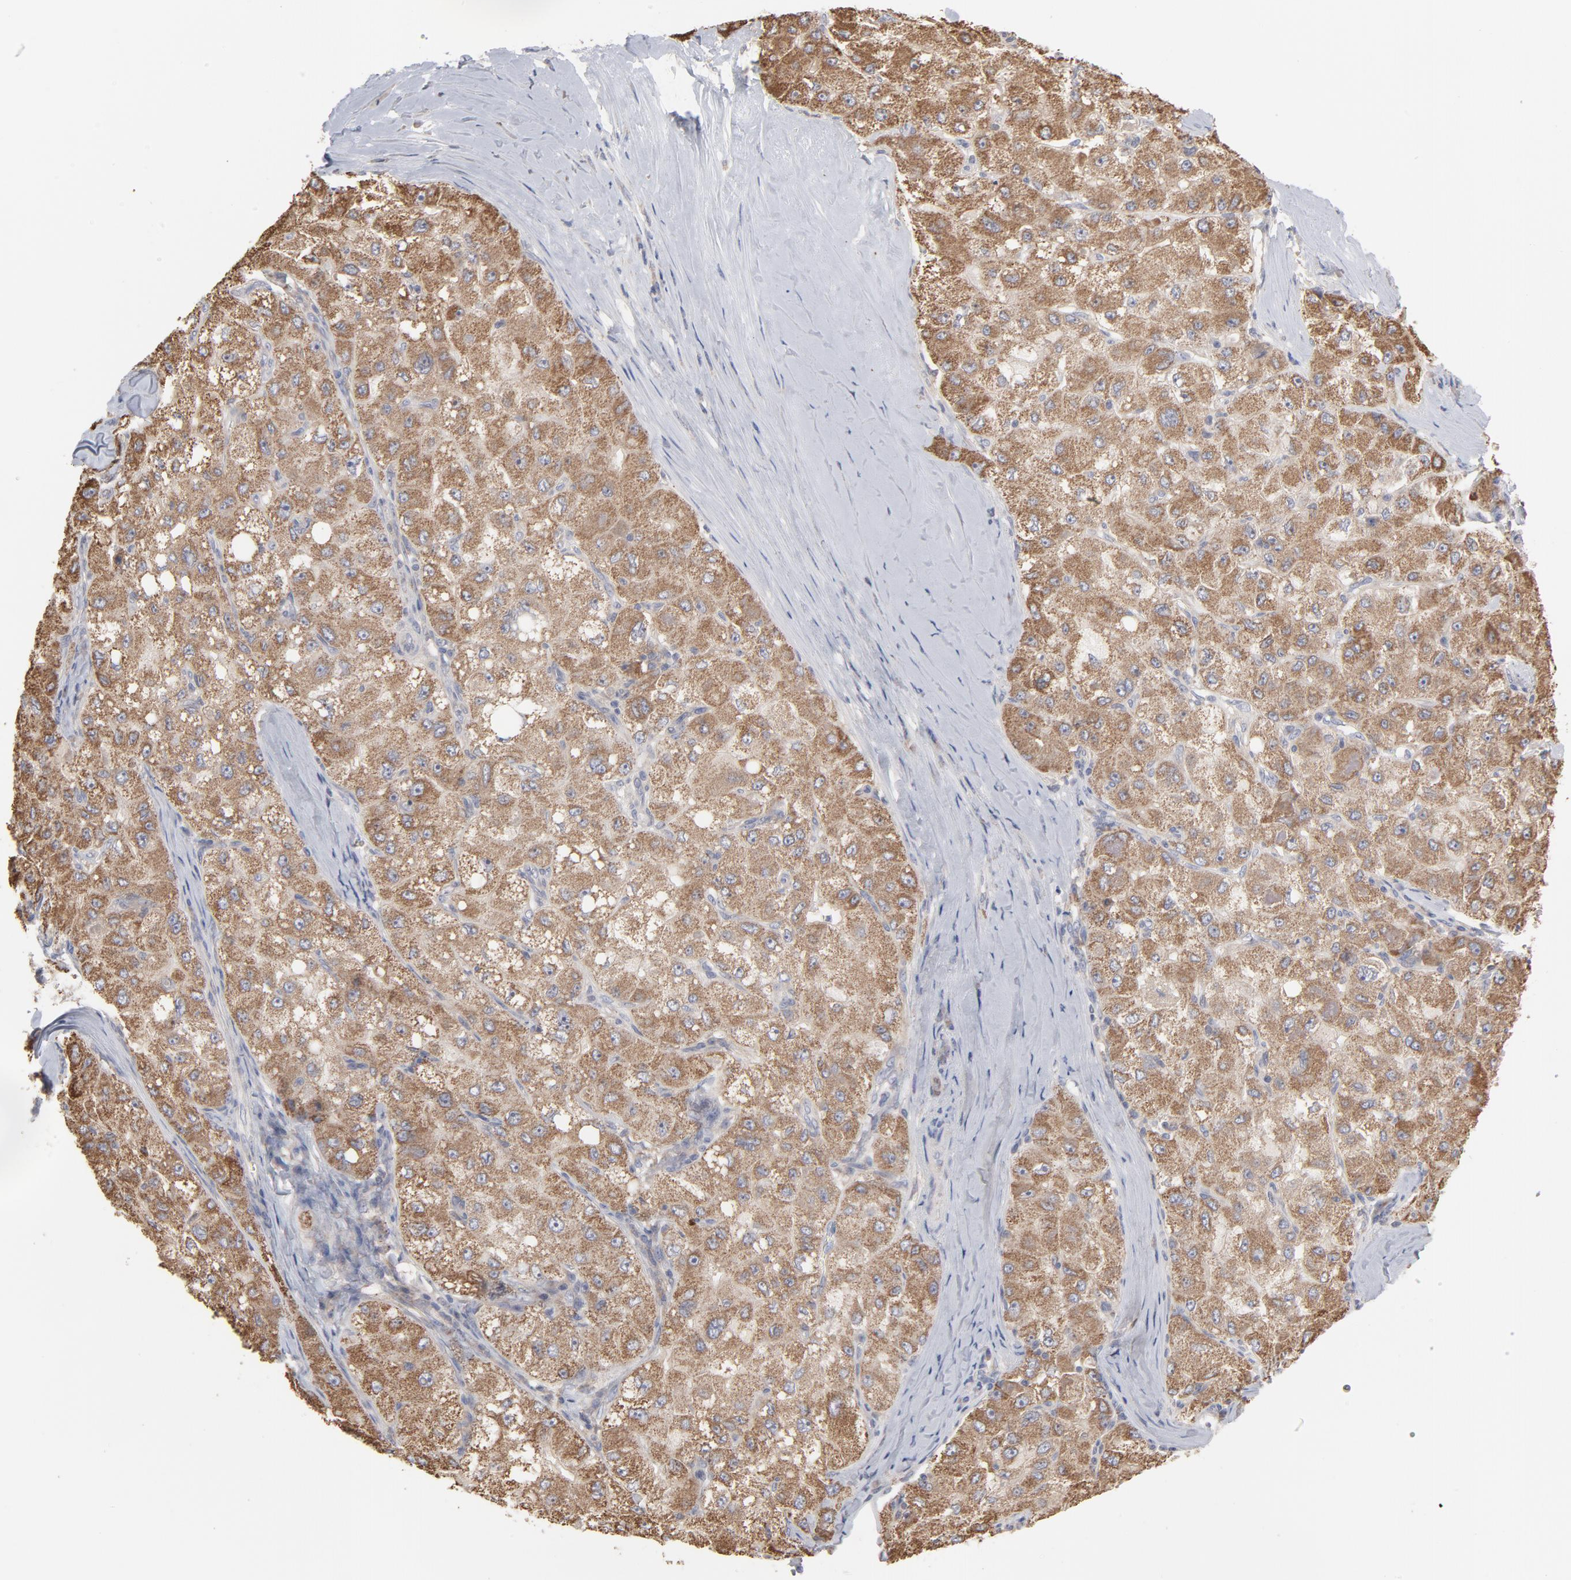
{"staining": {"intensity": "moderate", "quantity": ">75%", "location": "cytoplasmic/membranous"}, "tissue": "liver cancer", "cell_type": "Tumor cells", "image_type": "cancer", "snomed": [{"axis": "morphology", "description": "Carcinoma, Hepatocellular, NOS"}, {"axis": "topography", "description": "Liver"}], "caption": "Liver cancer (hepatocellular carcinoma) tissue displays moderate cytoplasmic/membranous staining in approximately >75% of tumor cells The staining was performed using DAB to visualize the protein expression in brown, while the nuclei were stained in blue with hematoxylin (Magnification: 20x).", "gene": "PPFIBP2", "patient": {"sex": "male", "age": 80}}